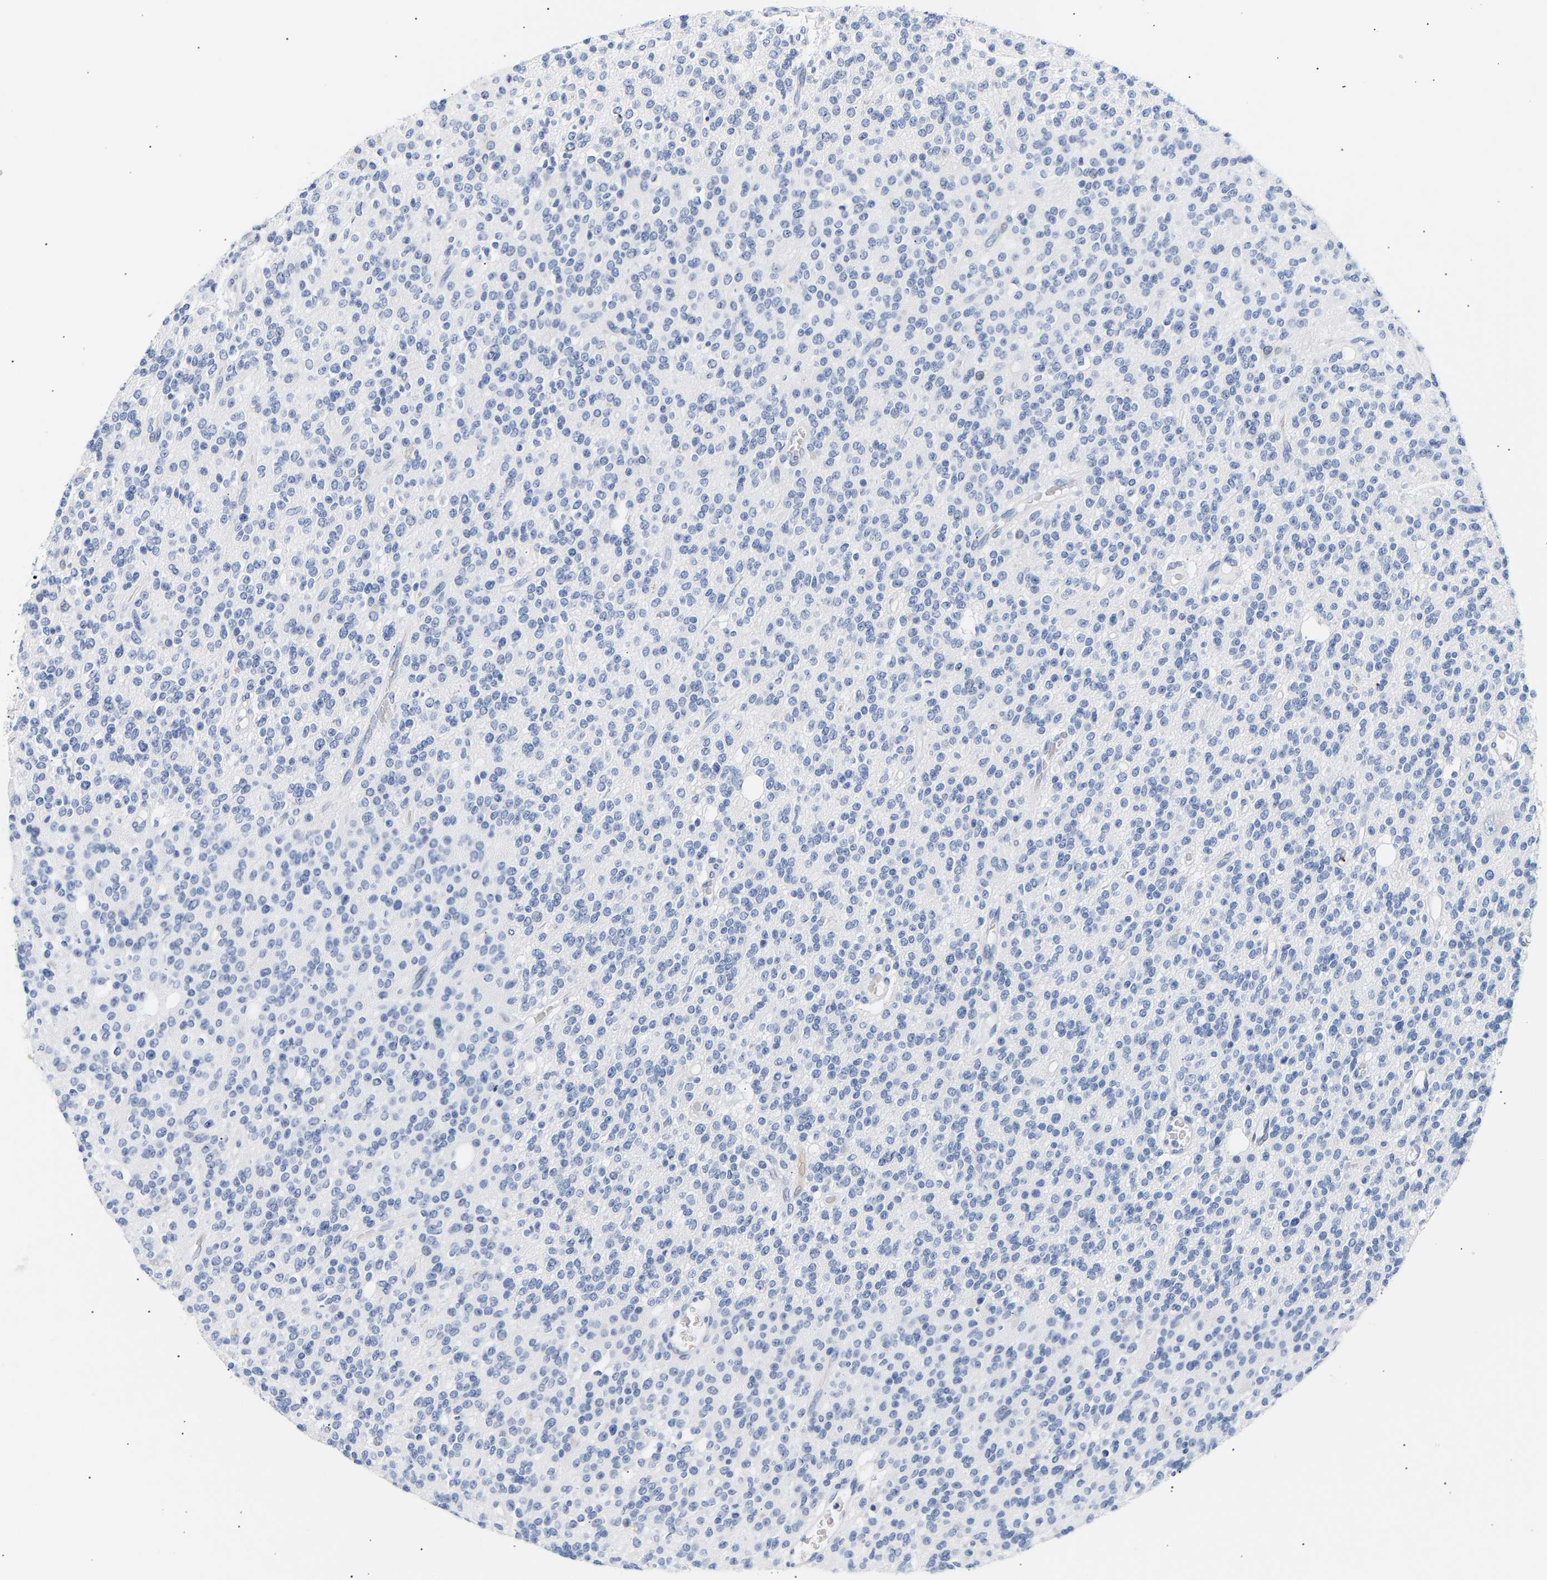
{"staining": {"intensity": "negative", "quantity": "none", "location": "none"}, "tissue": "glioma", "cell_type": "Tumor cells", "image_type": "cancer", "snomed": [{"axis": "morphology", "description": "Glioma, malignant, High grade"}, {"axis": "topography", "description": "Brain"}], "caption": "This is an immunohistochemistry photomicrograph of human glioma. There is no staining in tumor cells.", "gene": "SPINK2", "patient": {"sex": "male", "age": 34}}